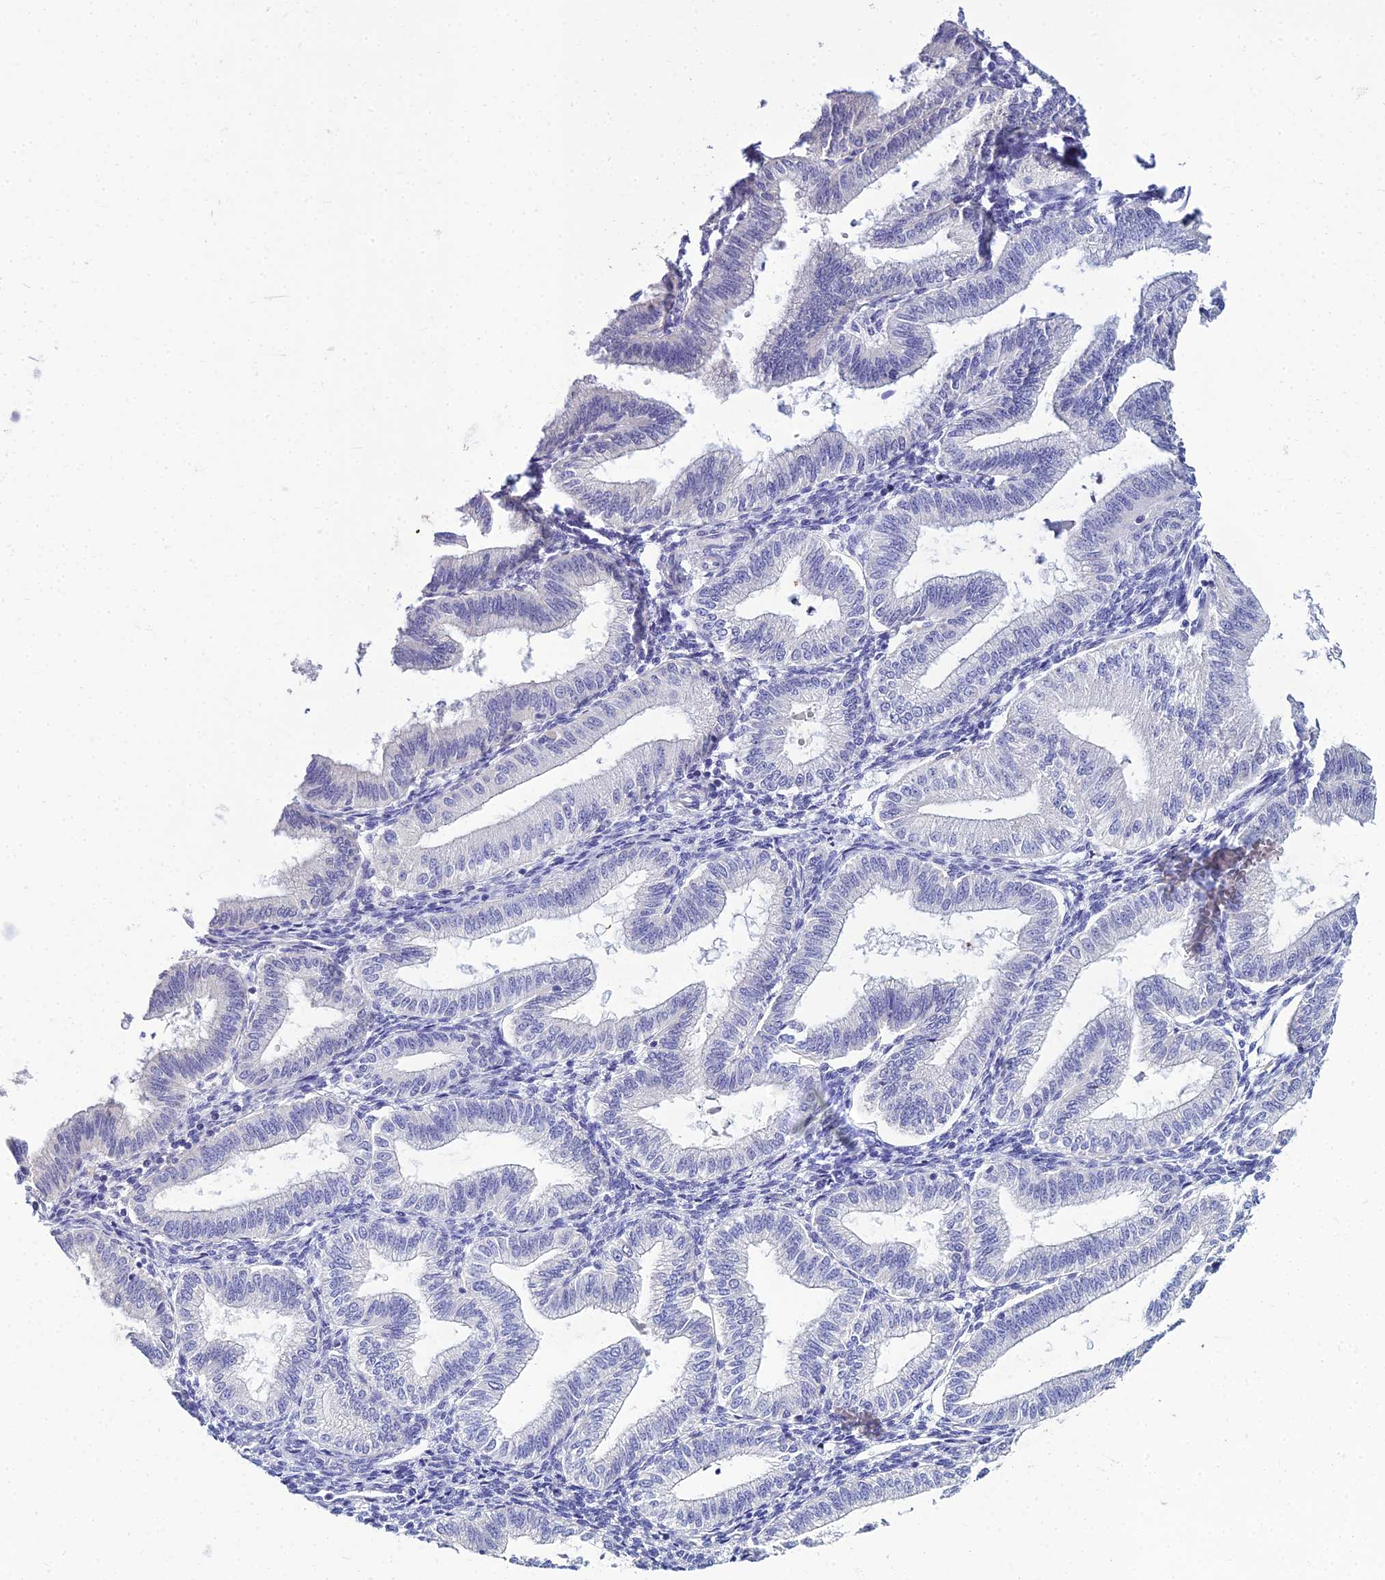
{"staining": {"intensity": "negative", "quantity": "none", "location": "none"}, "tissue": "endometrium", "cell_type": "Cells in endometrial stroma", "image_type": "normal", "snomed": [{"axis": "morphology", "description": "Normal tissue, NOS"}, {"axis": "topography", "description": "Endometrium"}], "caption": "Immunohistochemical staining of normal endometrium demonstrates no significant expression in cells in endometrial stroma. (Brightfield microscopy of DAB (3,3'-diaminobenzidine) IHC at high magnification).", "gene": "NPY", "patient": {"sex": "female", "age": 39}}